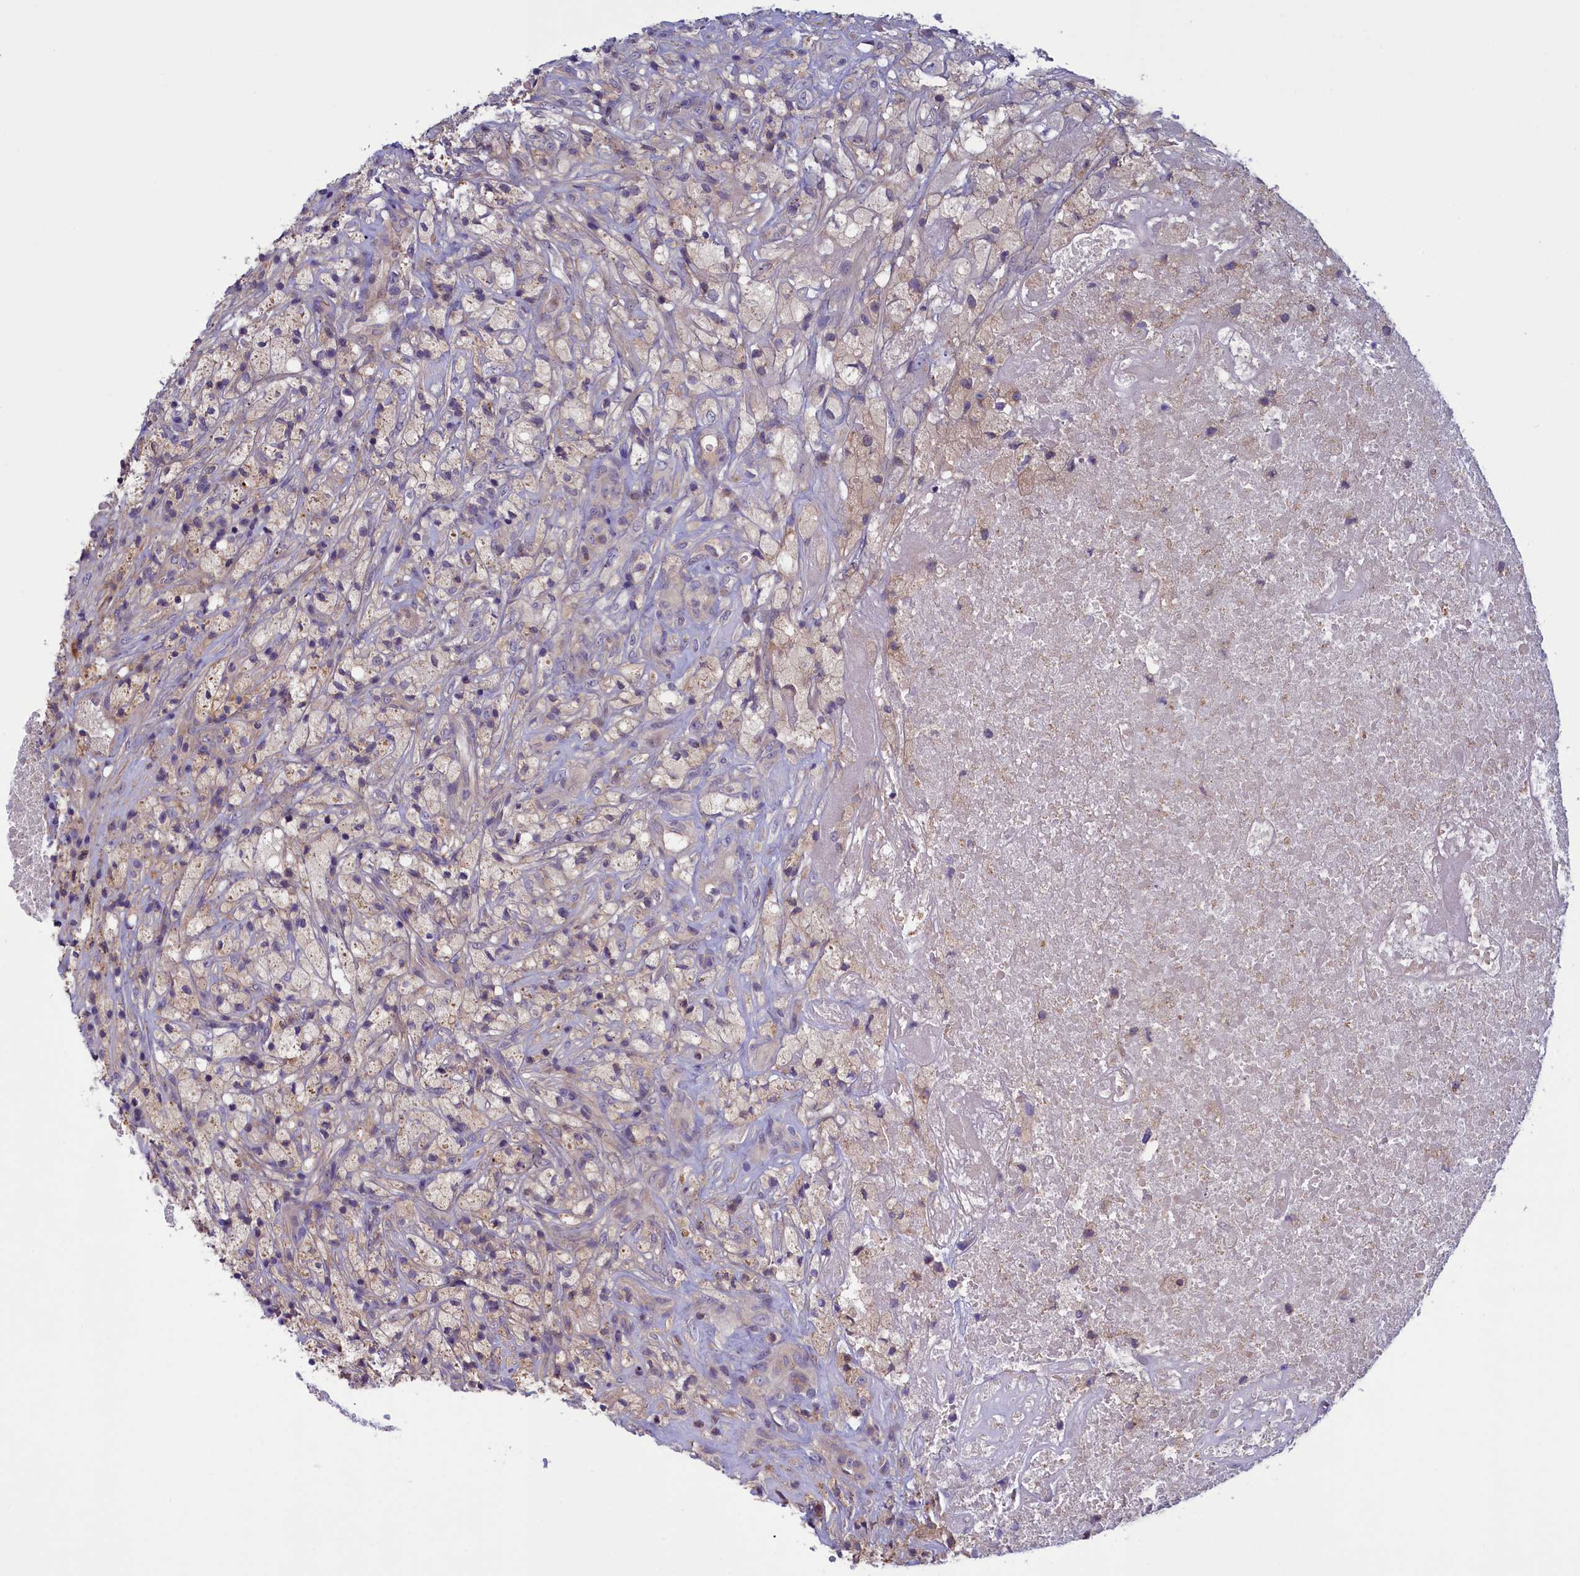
{"staining": {"intensity": "weak", "quantity": "<25%", "location": "cytoplasmic/membranous"}, "tissue": "glioma", "cell_type": "Tumor cells", "image_type": "cancer", "snomed": [{"axis": "morphology", "description": "Glioma, malignant, High grade"}, {"axis": "topography", "description": "Brain"}], "caption": "The image shows no staining of tumor cells in glioma. The staining was performed using DAB (3,3'-diaminobenzidine) to visualize the protein expression in brown, while the nuclei were stained in blue with hematoxylin (Magnification: 20x).", "gene": "NUBP1", "patient": {"sex": "male", "age": 69}}